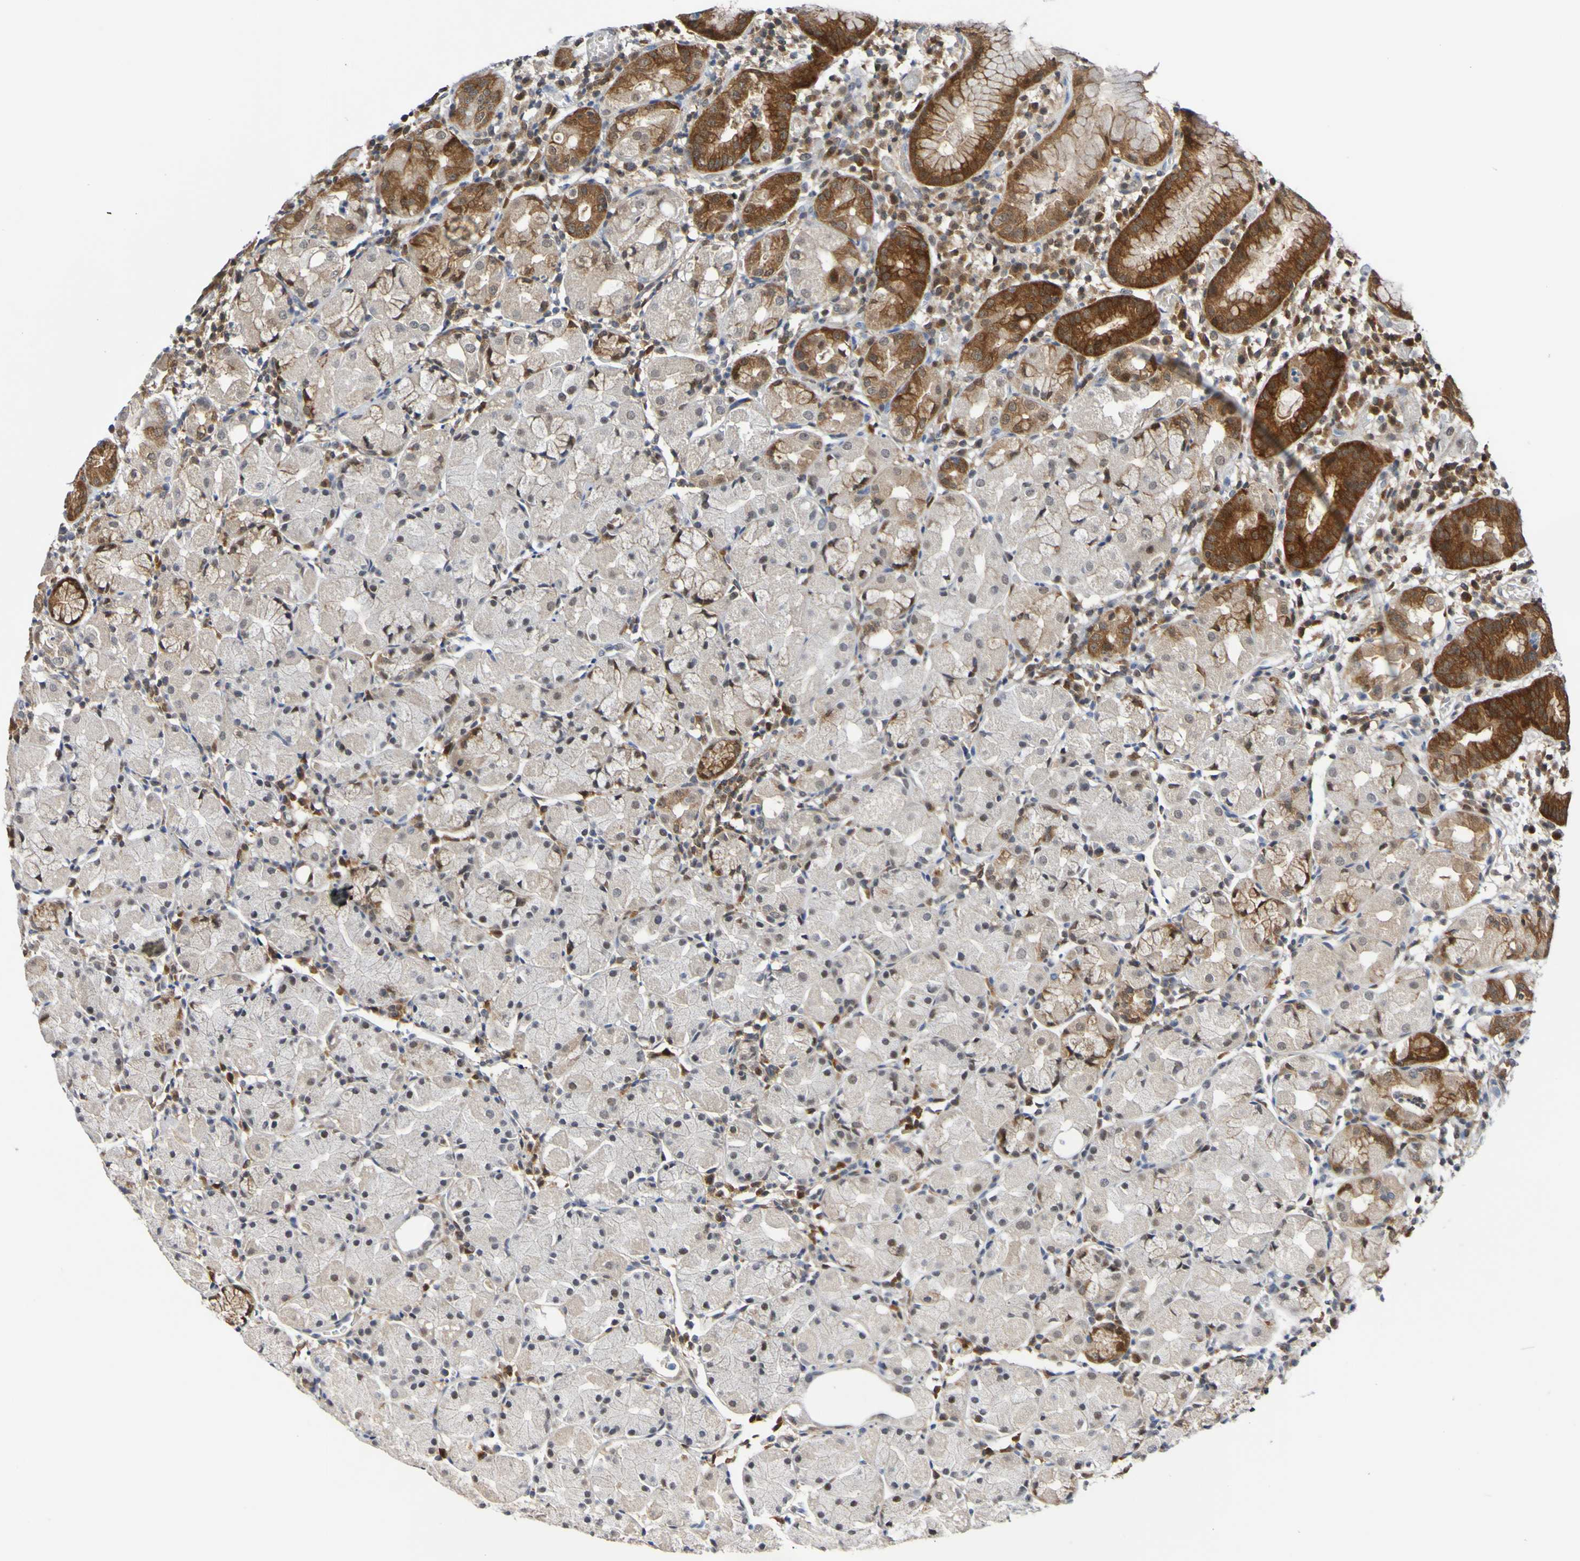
{"staining": {"intensity": "strong", "quantity": ">75%", "location": "cytoplasmic/membranous"}, "tissue": "stomach", "cell_type": "Glandular cells", "image_type": "normal", "snomed": [{"axis": "morphology", "description": "Normal tissue, NOS"}, {"axis": "topography", "description": "Stomach"}, {"axis": "topography", "description": "Stomach, lower"}], "caption": "DAB (3,3'-diaminobenzidine) immunohistochemical staining of normal stomach demonstrates strong cytoplasmic/membranous protein staining in about >75% of glandular cells.", "gene": "ATIC", "patient": {"sex": "female", "age": 75}}